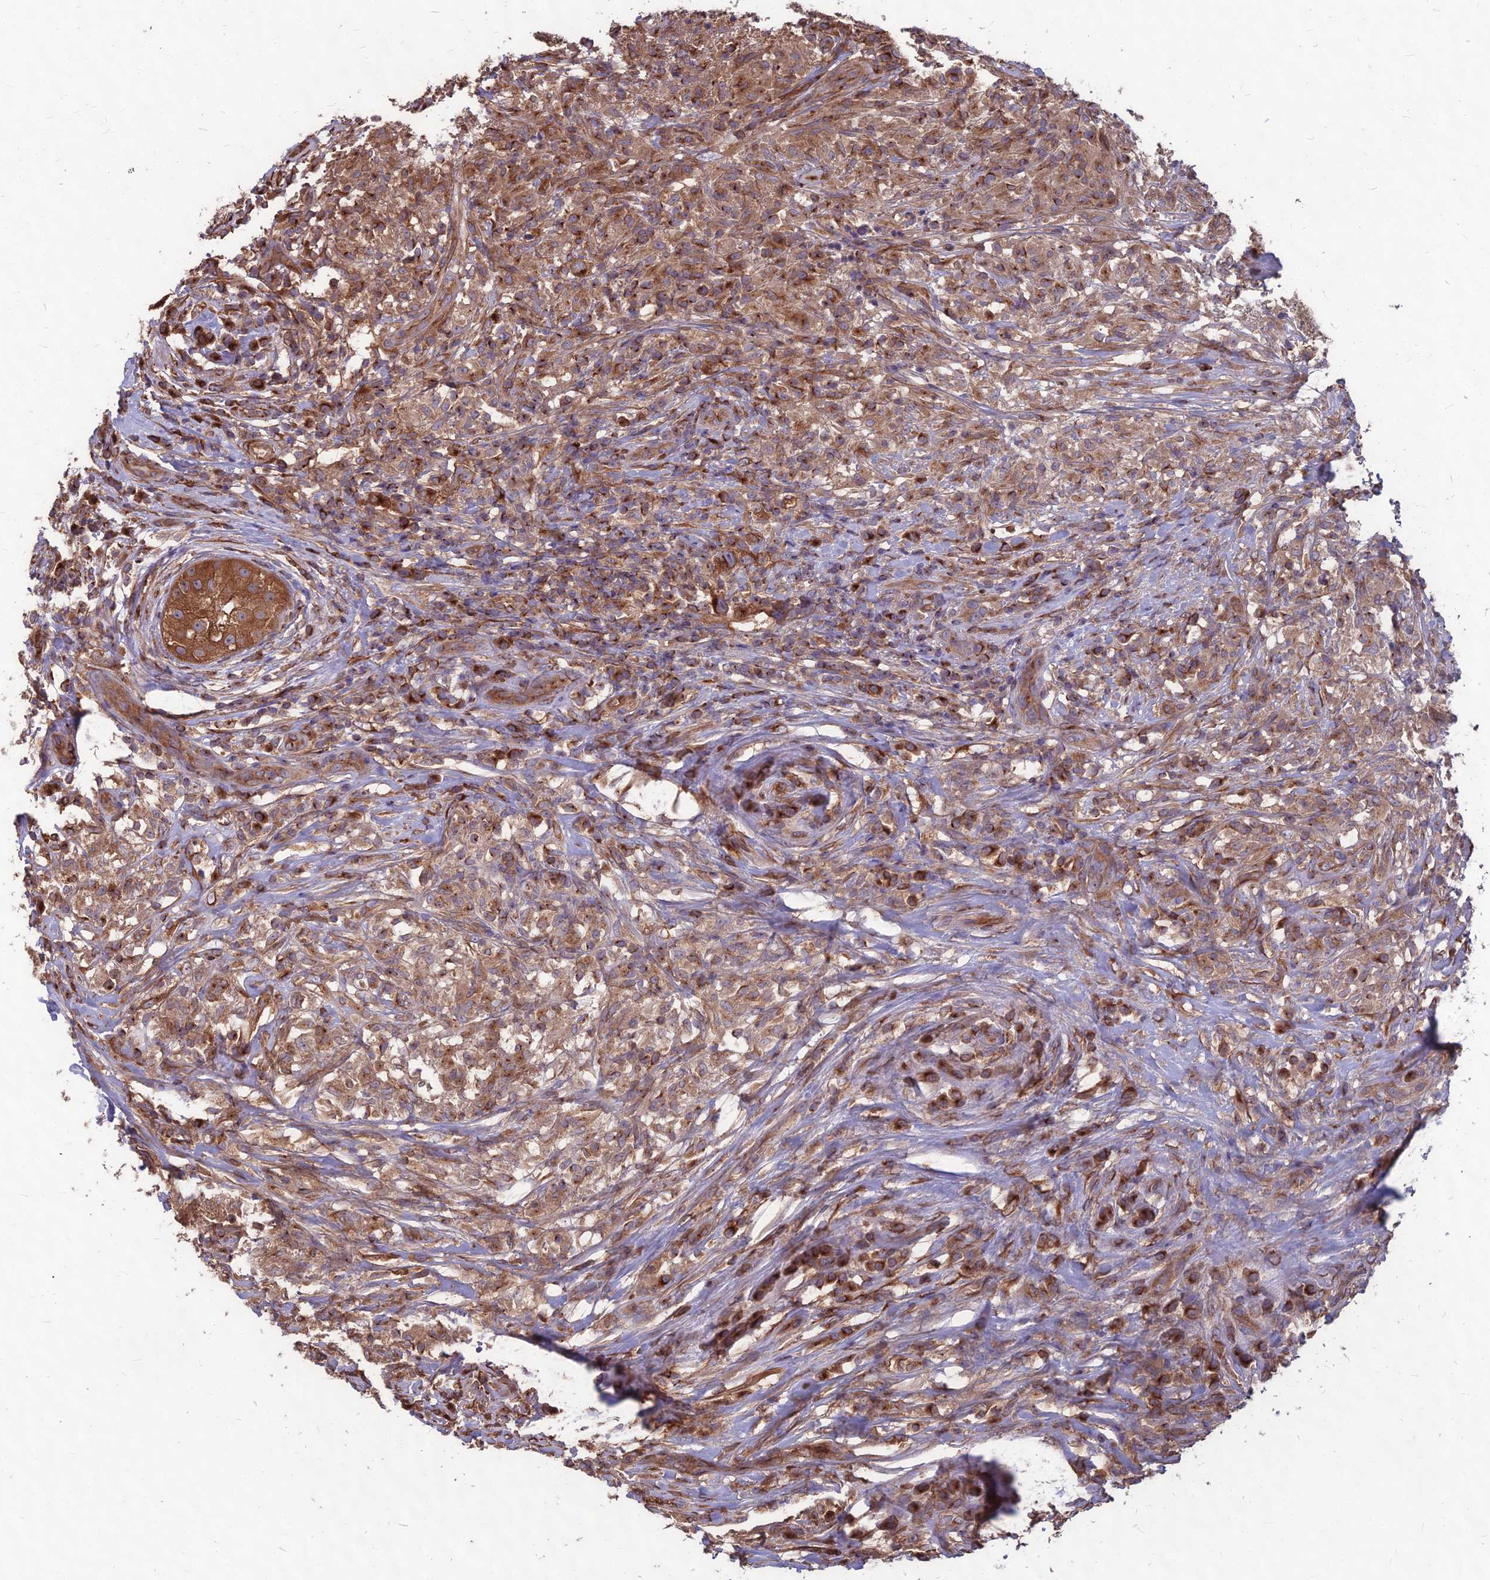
{"staining": {"intensity": "moderate", "quantity": ">75%", "location": "cytoplasmic/membranous"}, "tissue": "testis cancer", "cell_type": "Tumor cells", "image_type": "cancer", "snomed": [{"axis": "morphology", "description": "Seminoma, NOS"}, {"axis": "topography", "description": "Testis"}], "caption": "DAB (3,3'-diaminobenzidine) immunohistochemical staining of seminoma (testis) reveals moderate cytoplasmic/membranous protein expression in about >75% of tumor cells.", "gene": "LSM6", "patient": {"sex": "male", "age": 49}}